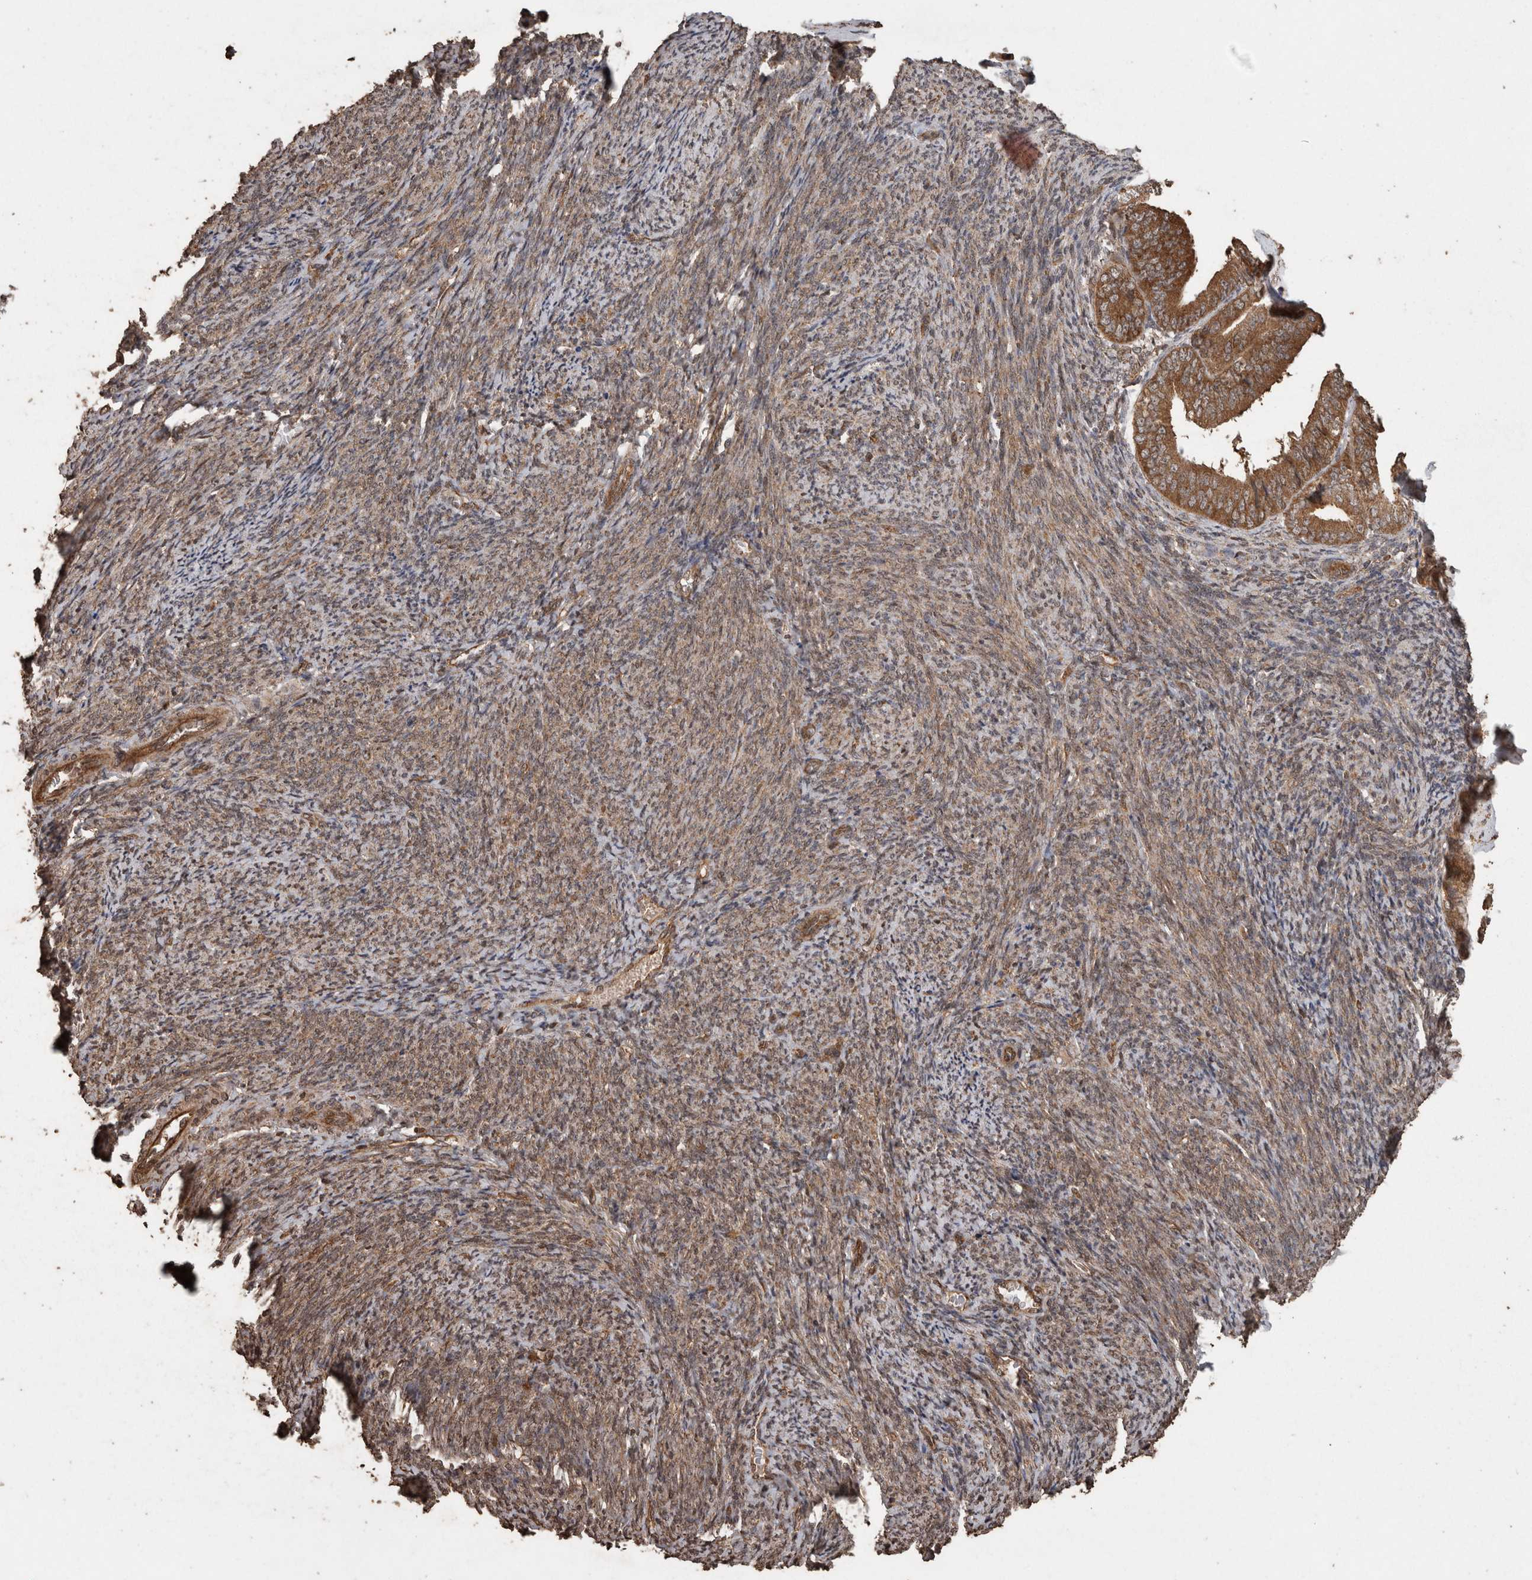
{"staining": {"intensity": "moderate", "quantity": ">75%", "location": "cytoplasmic/membranous"}, "tissue": "endometrial cancer", "cell_type": "Tumor cells", "image_type": "cancer", "snomed": [{"axis": "morphology", "description": "Adenocarcinoma, NOS"}, {"axis": "topography", "description": "Endometrium"}], "caption": "The histopathology image displays a brown stain indicating the presence of a protein in the cytoplasmic/membranous of tumor cells in endometrial adenocarcinoma. (DAB = brown stain, brightfield microscopy at high magnification).", "gene": "PINK1", "patient": {"sex": "female", "age": 63}}